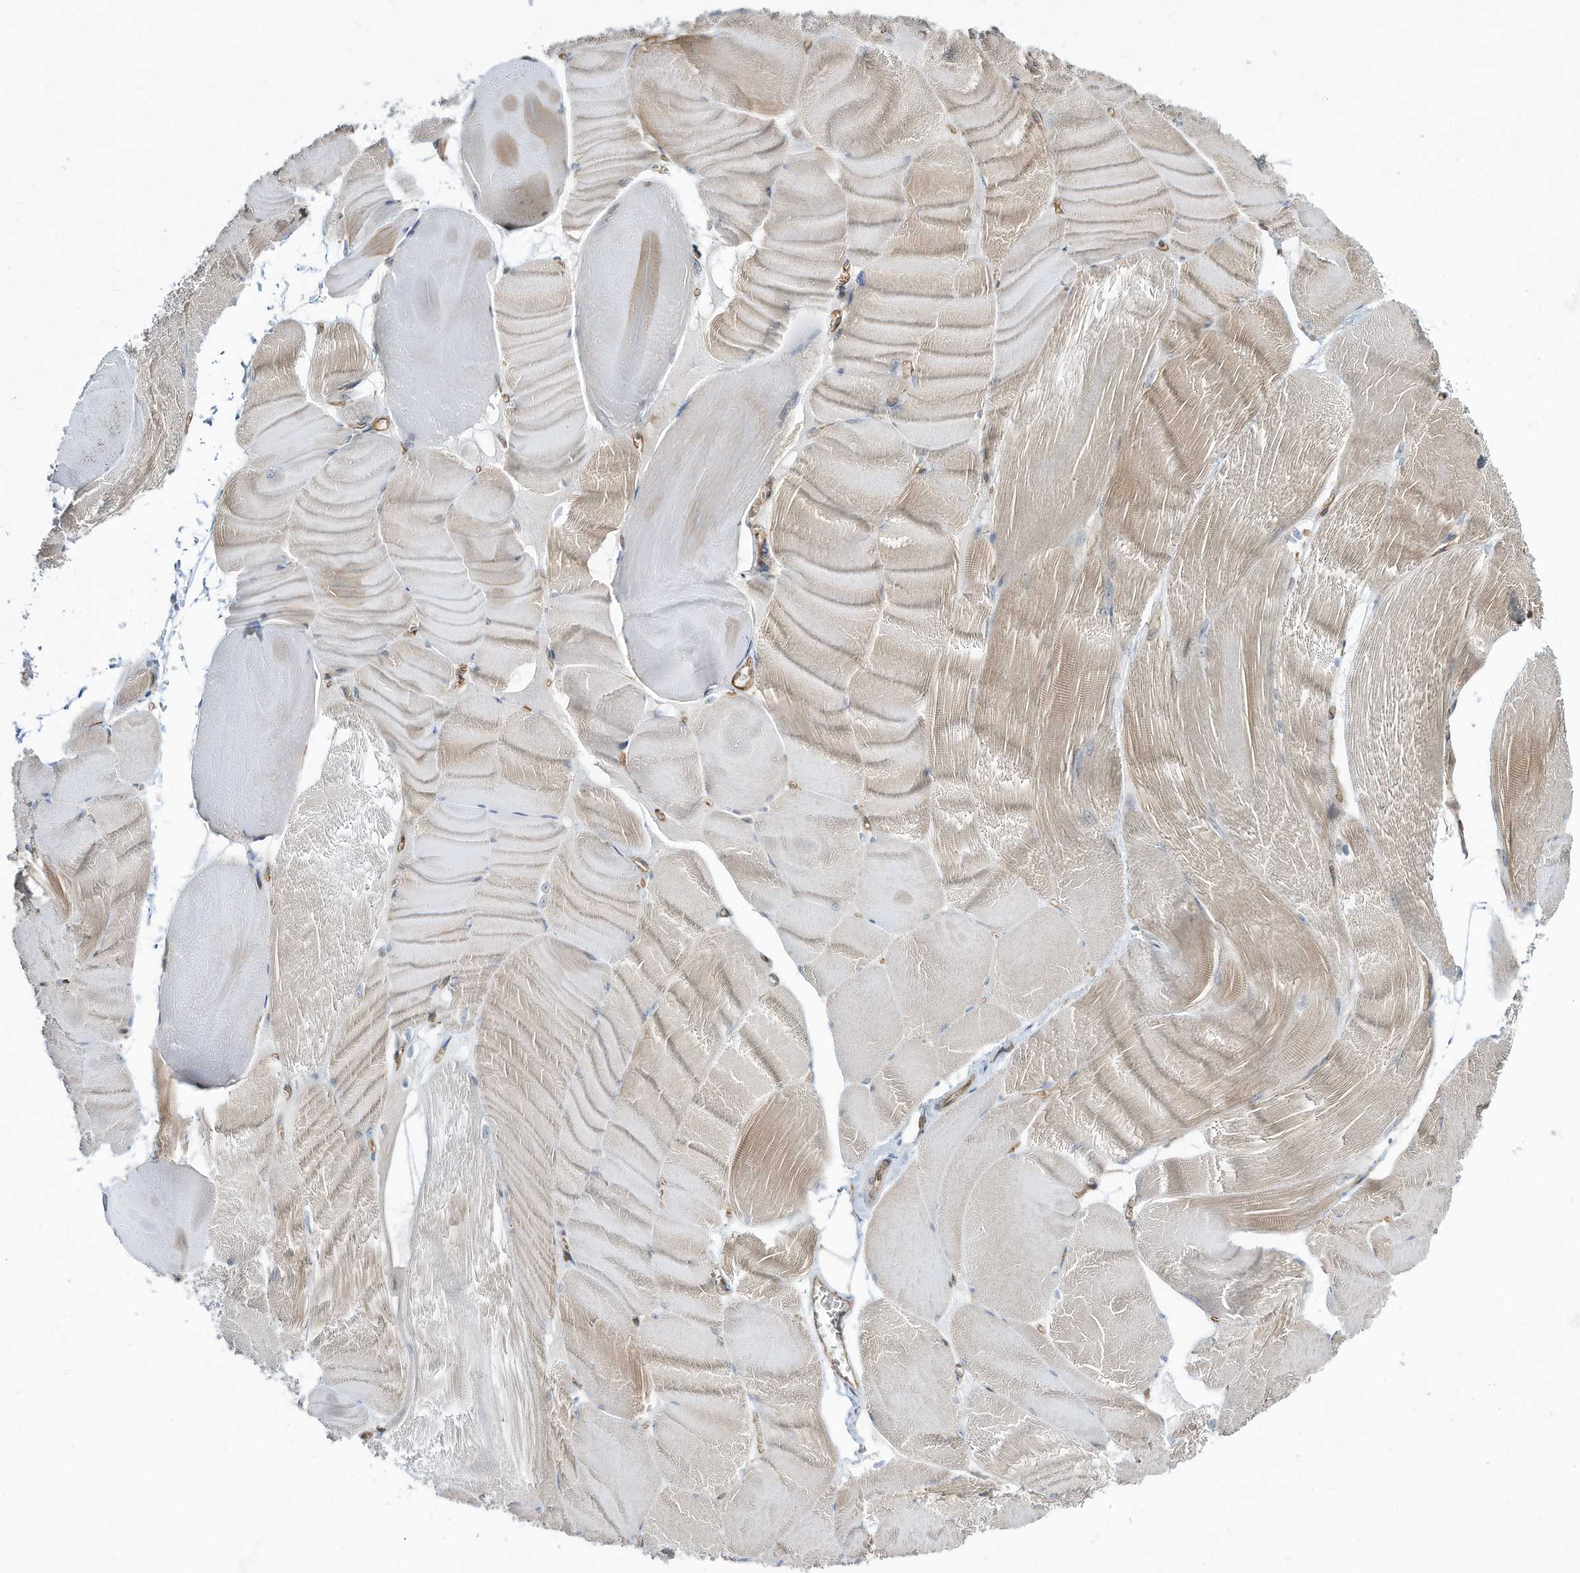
{"staining": {"intensity": "moderate", "quantity": "25%-75%", "location": "cytoplasmic/membranous"}, "tissue": "skeletal muscle", "cell_type": "Myocytes", "image_type": "normal", "snomed": [{"axis": "morphology", "description": "Normal tissue, NOS"}, {"axis": "morphology", "description": "Basal cell carcinoma"}, {"axis": "topography", "description": "Skeletal muscle"}], "caption": "DAB immunohistochemical staining of unremarkable skeletal muscle demonstrates moderate cytoplasmic/membranous protein expression in approximately 25%-75% of myocytes.", "gene": "DZIP3", "patient": {"sex": "female", "age": 64}}